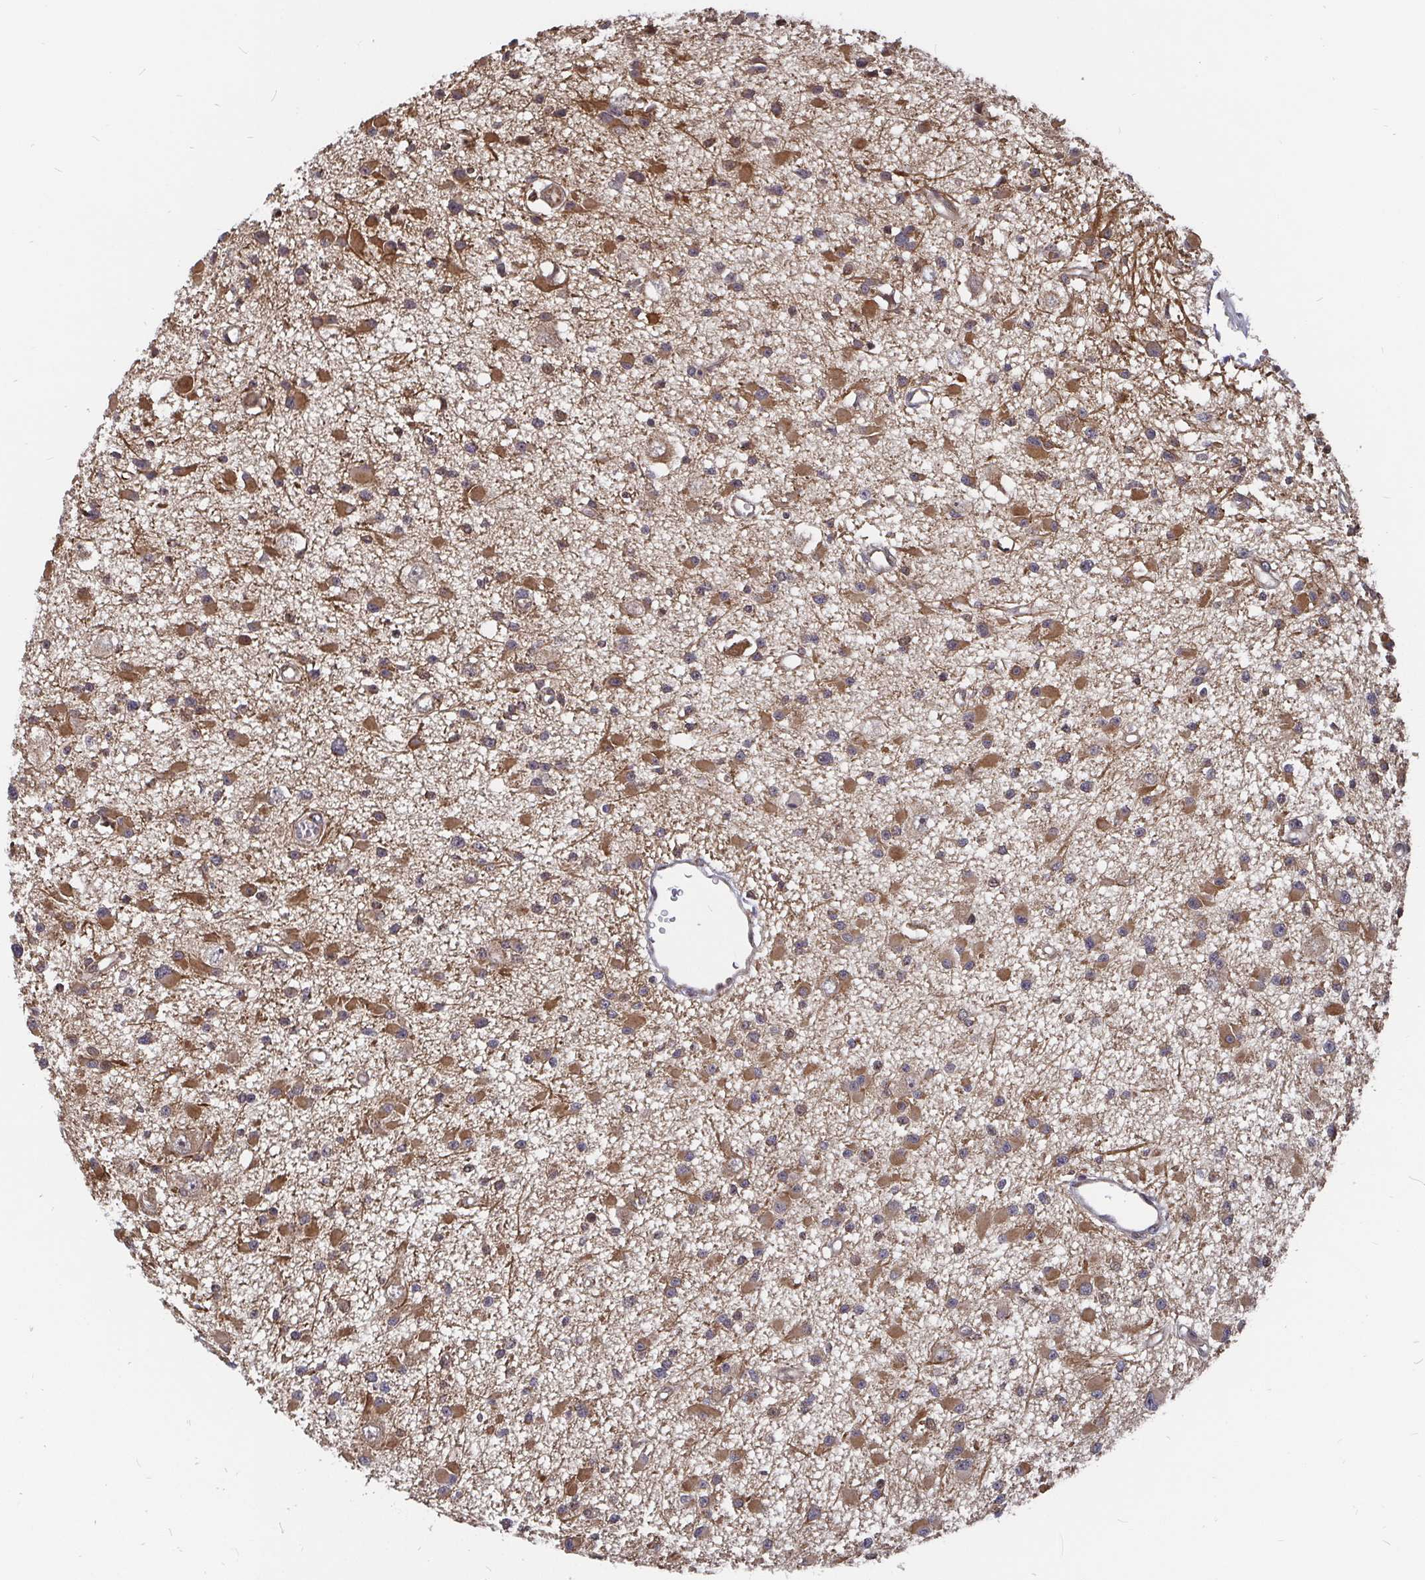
{"staining": {"intensity": "moderate", "quantity": ">75%", "location": "cytoplasmic/membranous"}, "tissue": "glioma", "cell_type": "Tumor cells", "image_type": "cancer", "snomed": [{"axis": "morphology", "description": "Glioma, malignant, High grade"}, {"axis": "topography", "description": "Brain"}], "caption": "Malignant glioma (high-grade) stained for a protein (brown) shows moderate cytoplasmic/membranous positive staining in approximately >75% of tumor cells.", "gene": "PDF", "patient": {"sex": "male", "age": 54}}